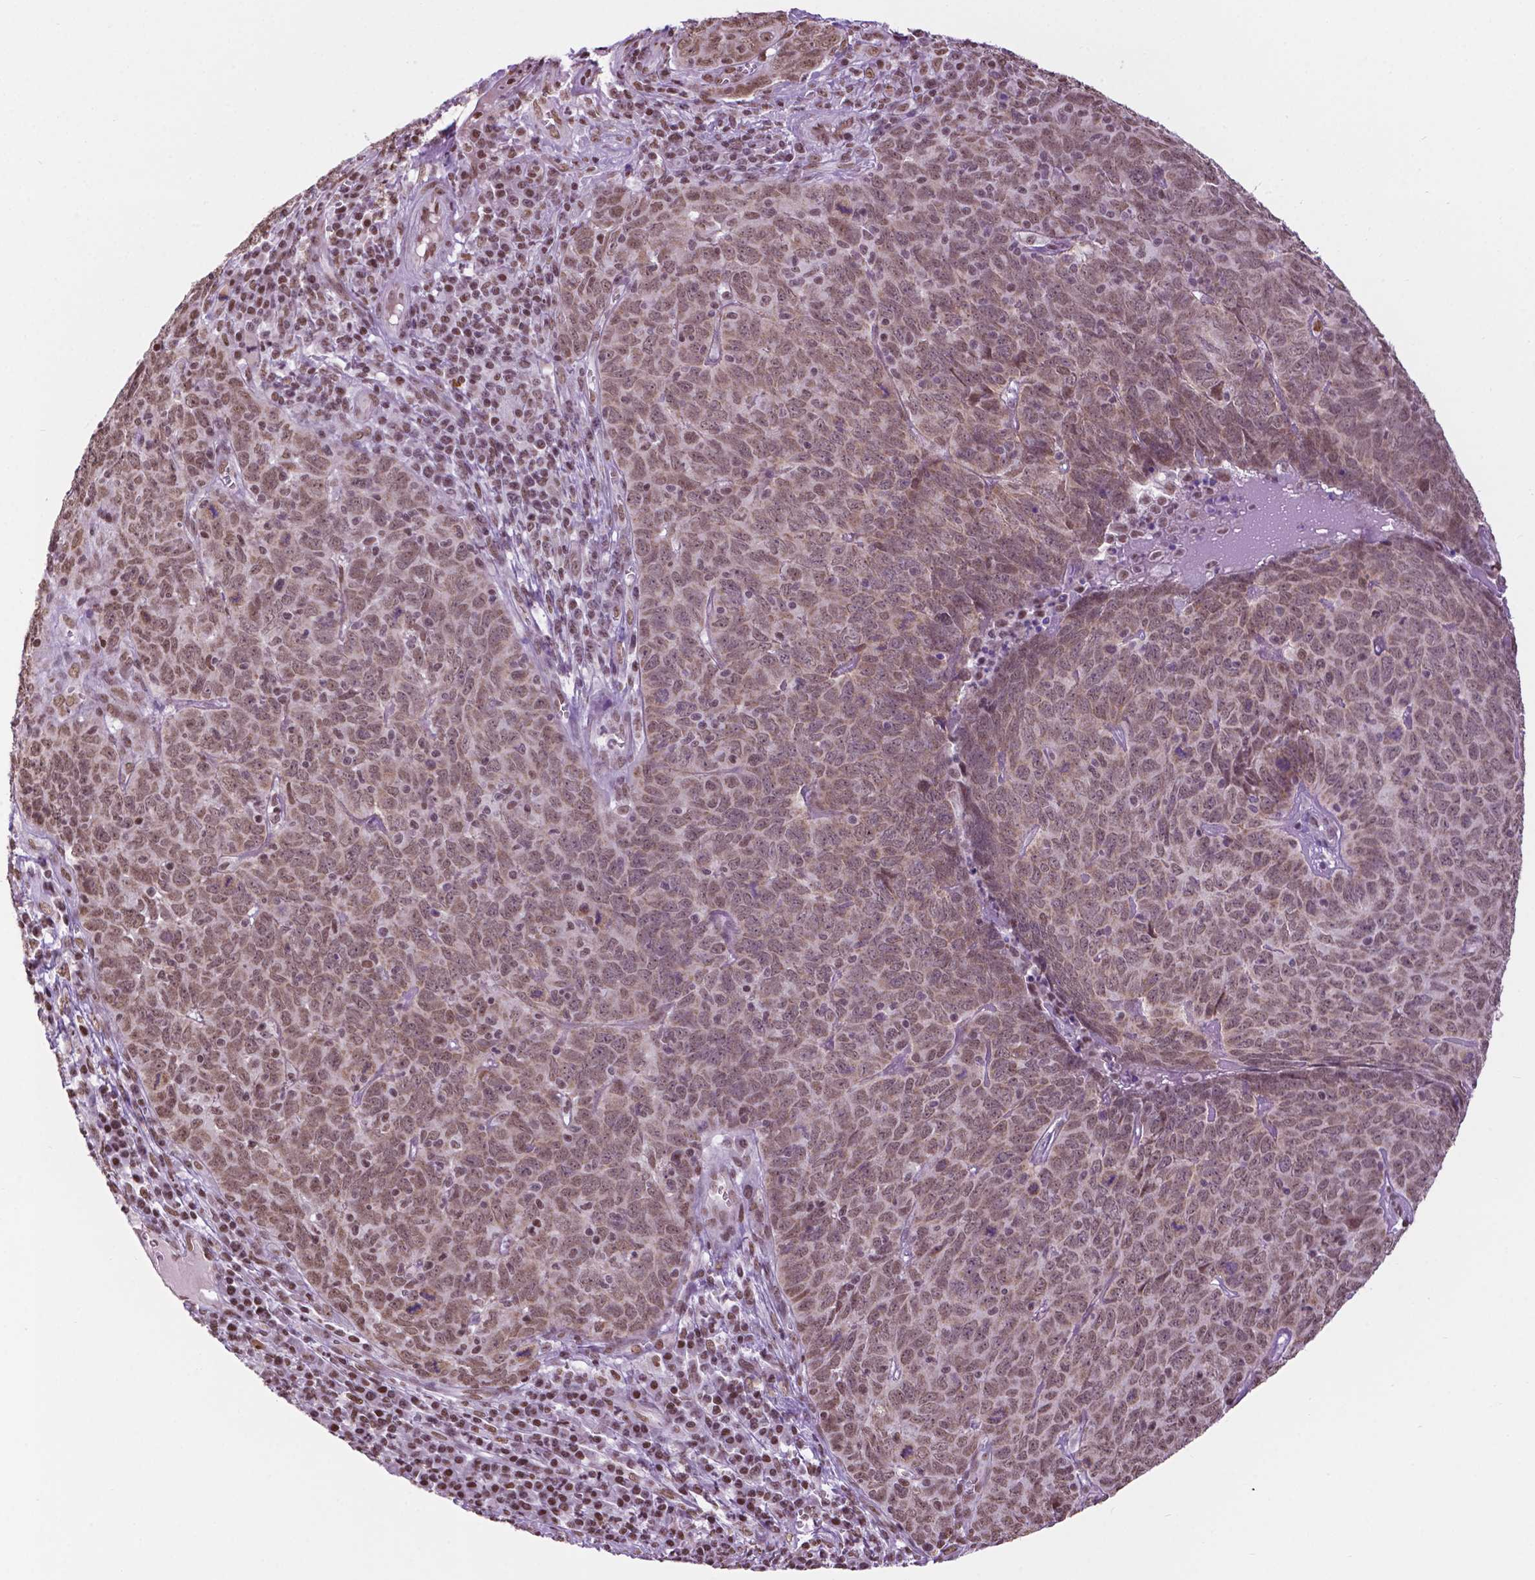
{"staining": {"intensity": "moderate", "quantity": ">75%", "location": "cytoplasmic/membranous,nuclear"}, "tissue": "skin cancer", "cell_type": "Tumor cells", "image_type": "cancer", "snomed": [{"axis": "morphology", "description": "Squamous cell carcinoma, NOS"}, {"axis": "topography", "description": "Skin"}, {"axis": "topography", "description": "Anal"}], "caption": "High-power microscopy captured an IHC photomicrograph of squamous cell carcinoma (skin), revealing moderate cytoplasmic/membranous and nuclear positivity in about >75% of tumor cells.", "gene": "COL23A1", "patient": {"sex": "female", "age": 51}}